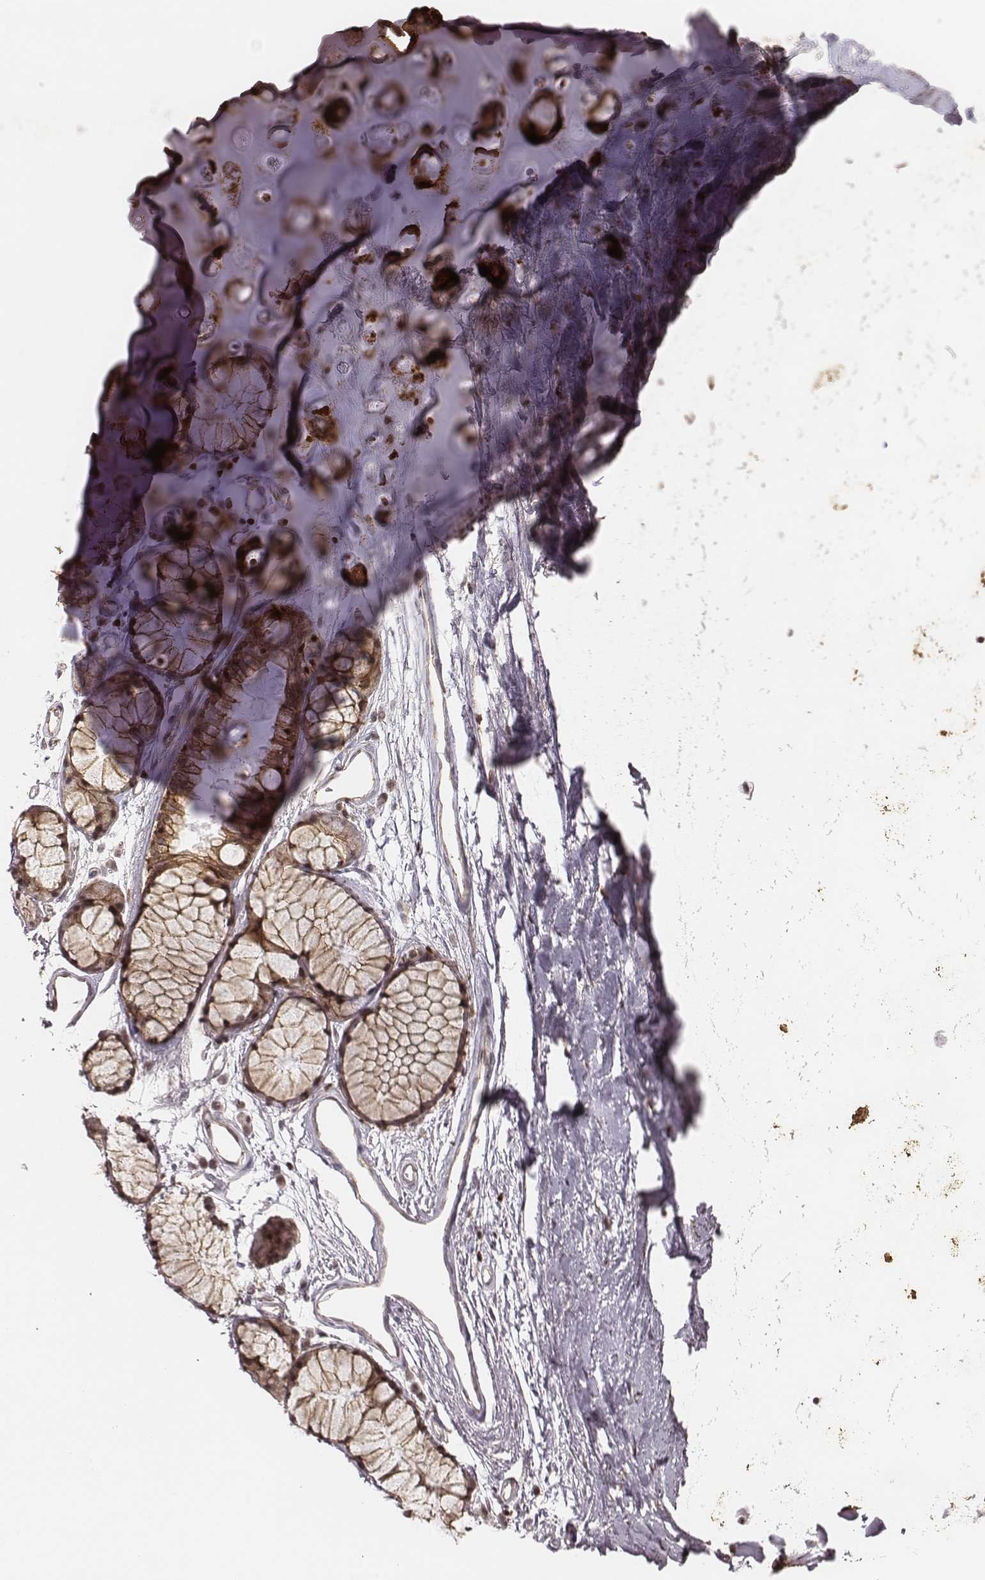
{"staining": {"intensity": "strong", "quantity": ">75%", "location": "cytoplasmic/membranous"}, "tissue": "soft tissue", "cell_type": "Chondrocytes", "image_type": "normal", "snomed": [{"axis": "morphology", "description": "Normal tissue, NOS"}, {"axis": "topography", "description": "Cartilage tissue"}, {"axis": "topography", "description": "Bronchus"}], "caption": "Chondrocytes reveal strong cytoplasmic/membranous positivity in approximately >75% of cells in benign soft tissue. (DAB IHC, brown staining for protein, blue staining for nuclei).", "gene": "WDR59", "patient": {"sex": "female", "age": 79}}